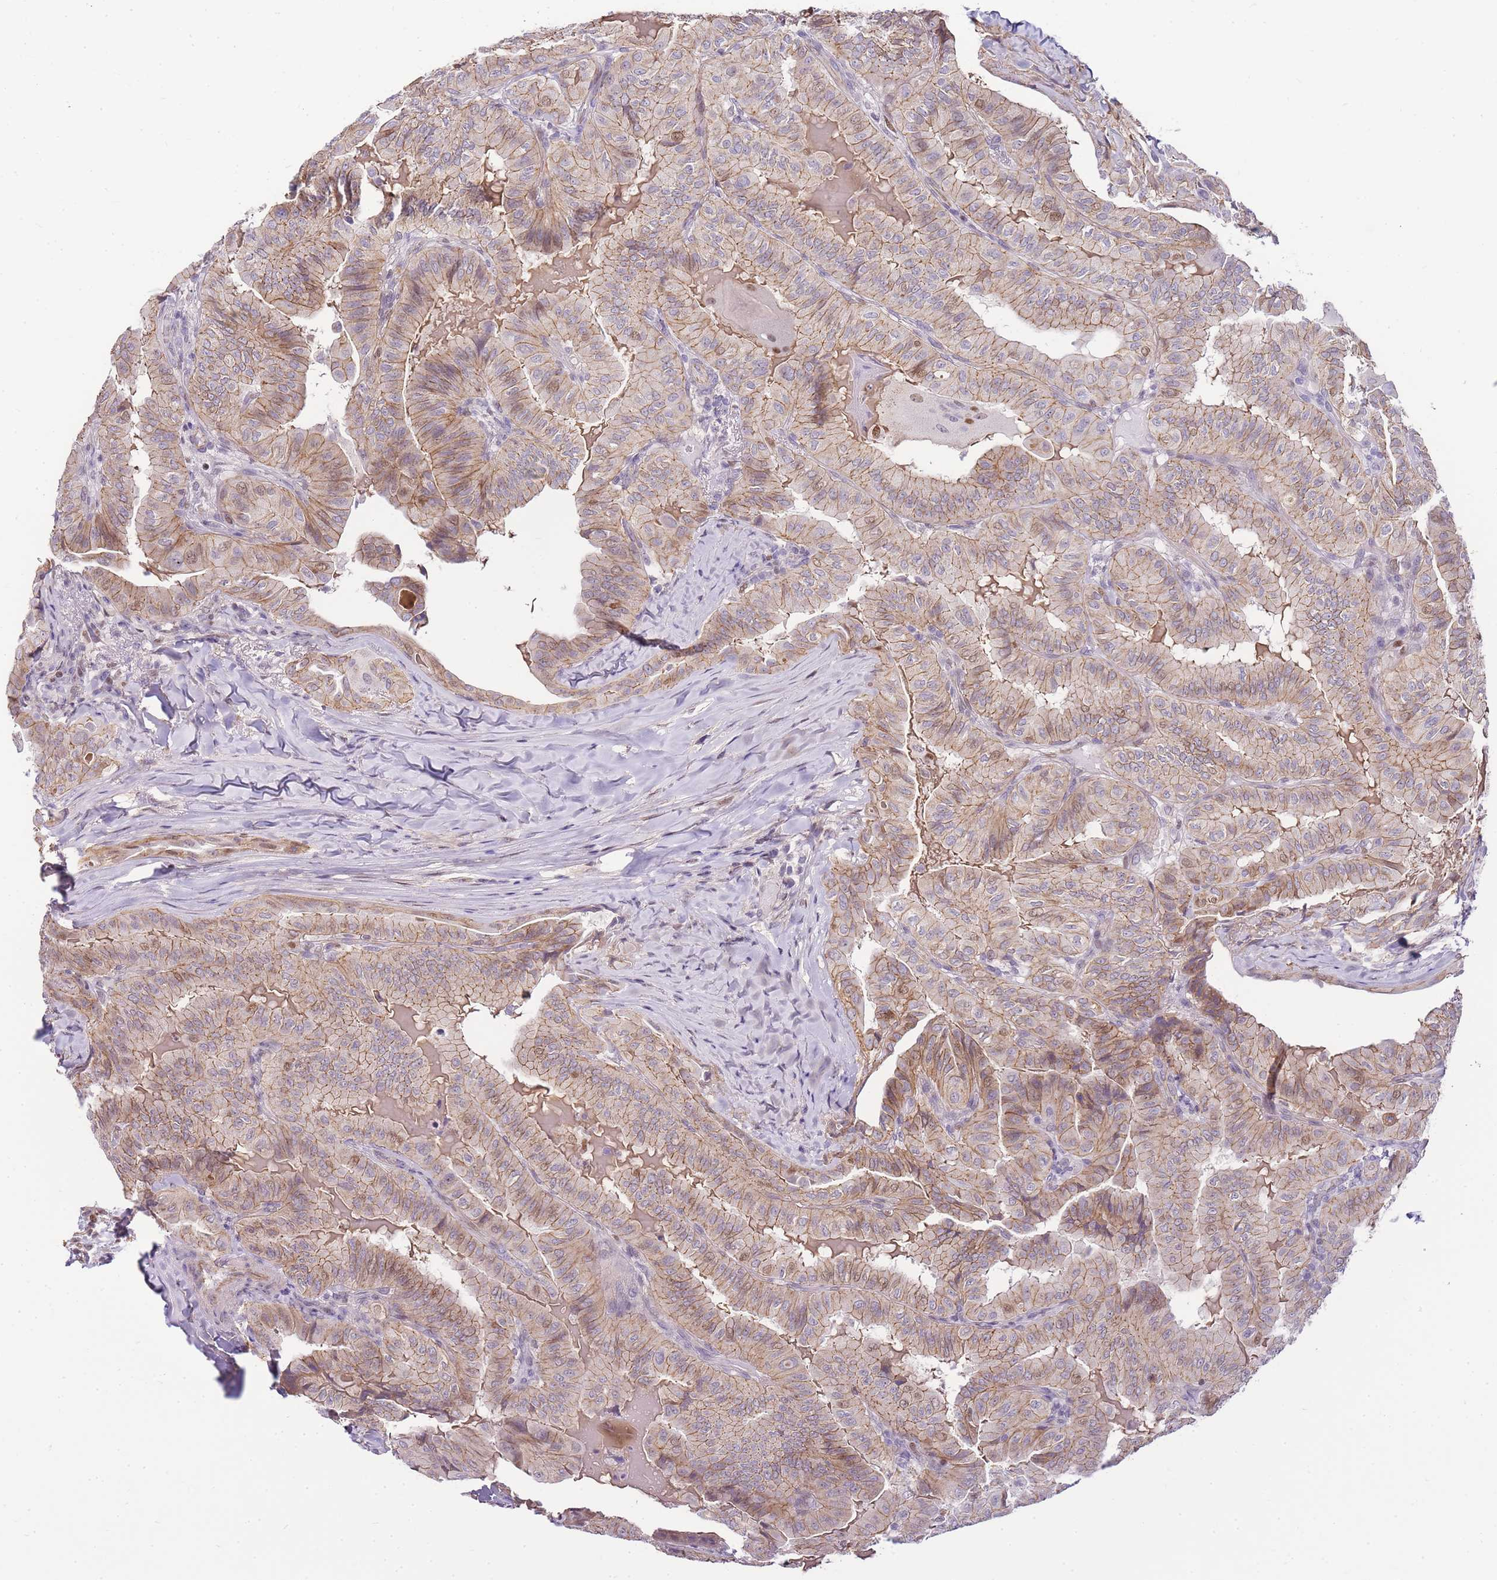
{"staining": {"intensity": "moderate", "quantity": ">75%", "location": "cytoplasmic/membranous,nuclear"}, "tissue": "thyroid cancer", "cell_type": "Tumor cells", "image_type": "cancer", "snomed": [{"axis": "morphology", "description": "Papillary adenocarcinoma, NOS"}, {"axis": "topography", "description": "Thyroid gland"}], "caption": "Tumor cells show moderate cytoplasmic/membranous and nuclear positivity in about >75% of cells in thyroid papillary adenocarcinoma.", "gene": "CLBA1", "patient": {"sex": "female", "age": 68}}